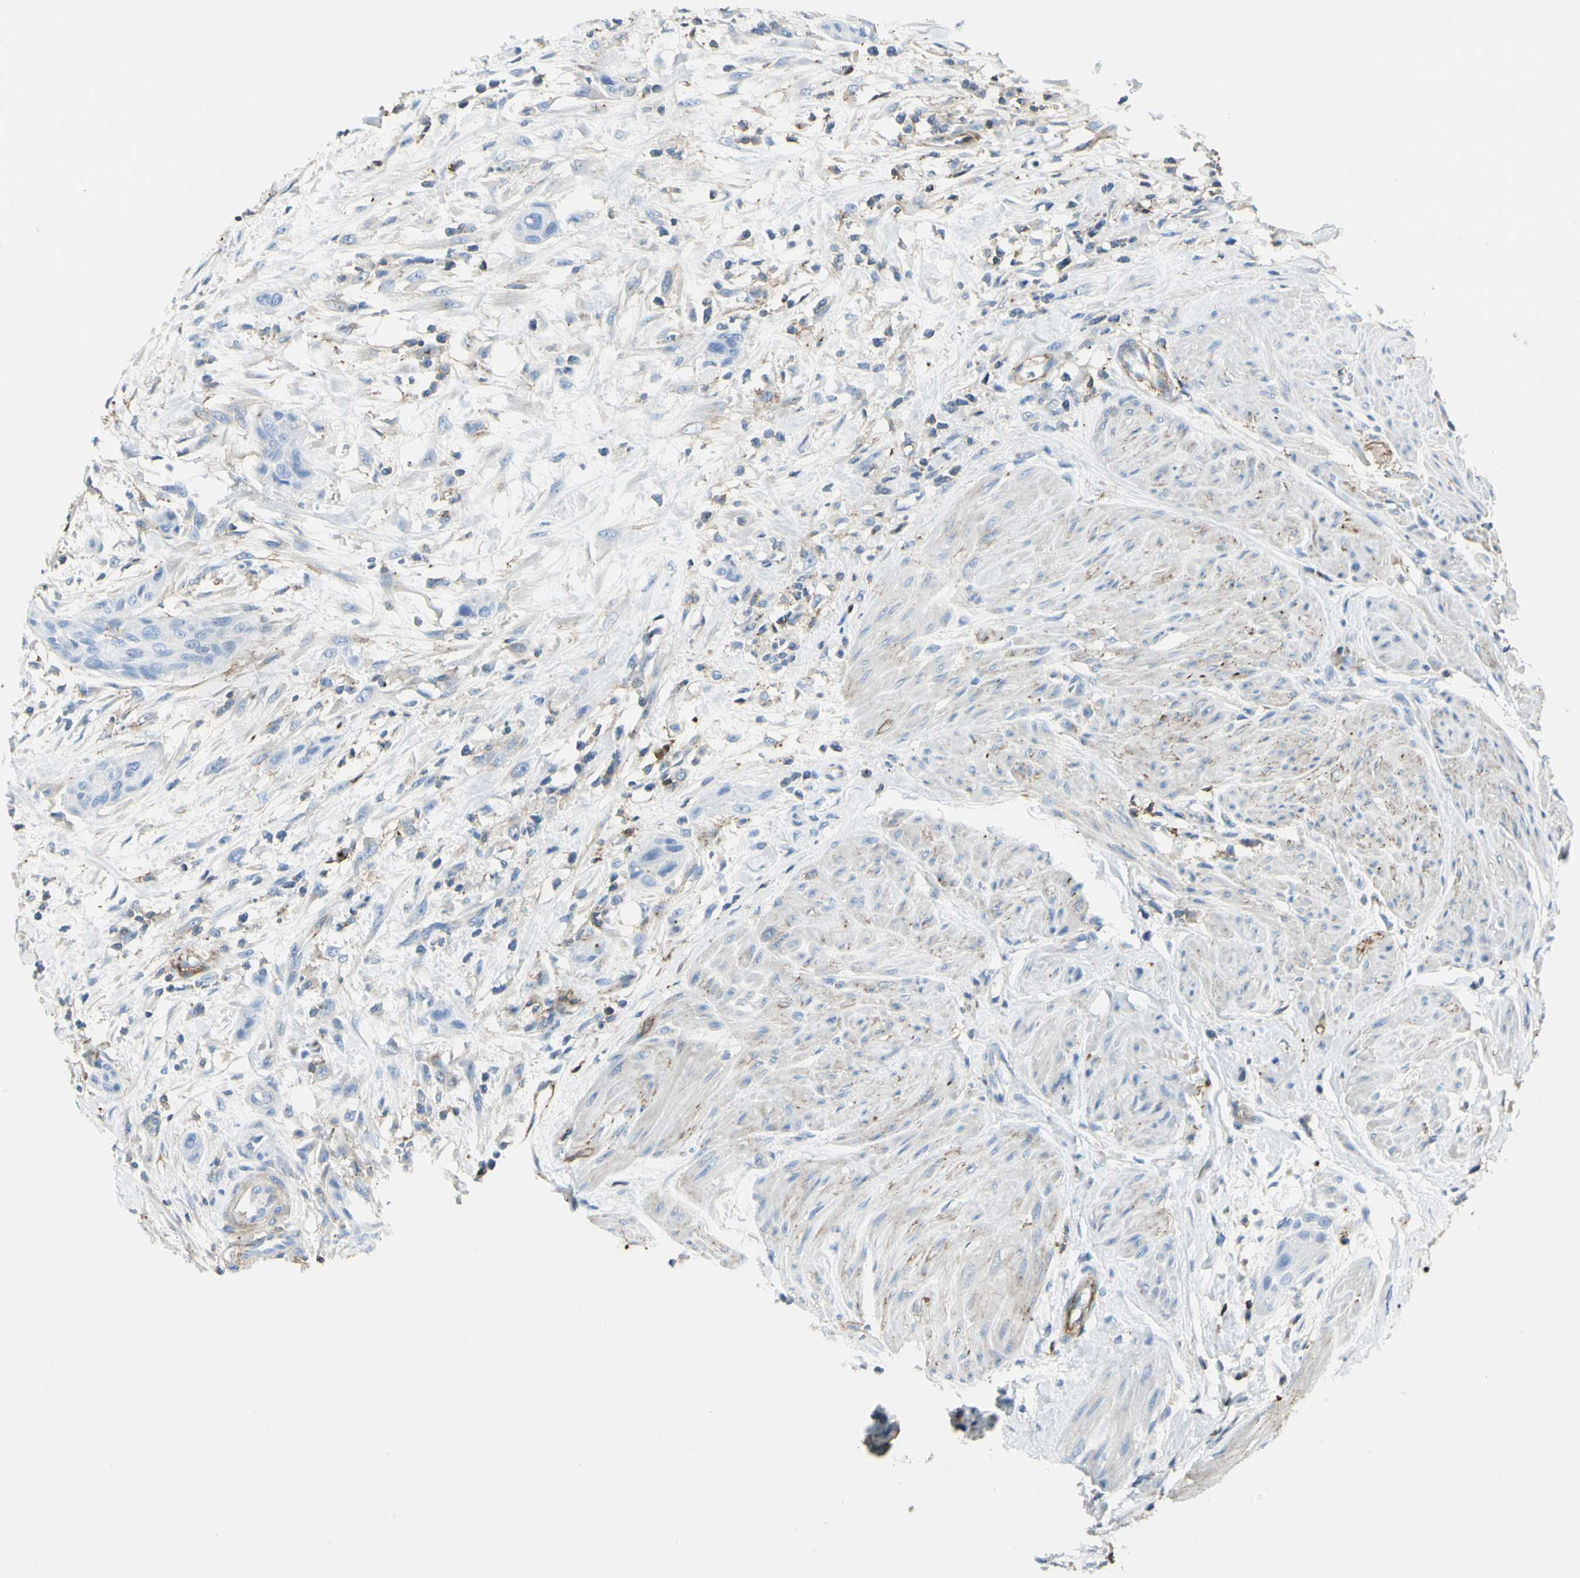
{"staining": {"intensity": "negative", "quantity": "none", "location": "none"}, "tissue": "urothelial cancer", "cell_type": "Tumor cells", "image_type": "cancer", "snomed": [{"axis": "morphology", "description": "Urothelial carcinoma, High grade"}, {"axis": "topography", "description": "Urinary bladder"}], "caption": "This image is of urothelial carcinoma (high-grade) stained with immunohistochemistry to label a protein in brown with the nuclei are counter-stained blue. There is no positivity in tumor cells.", "gene": "CLEC2B", "patient": {"sex": "male", "age": 35}}